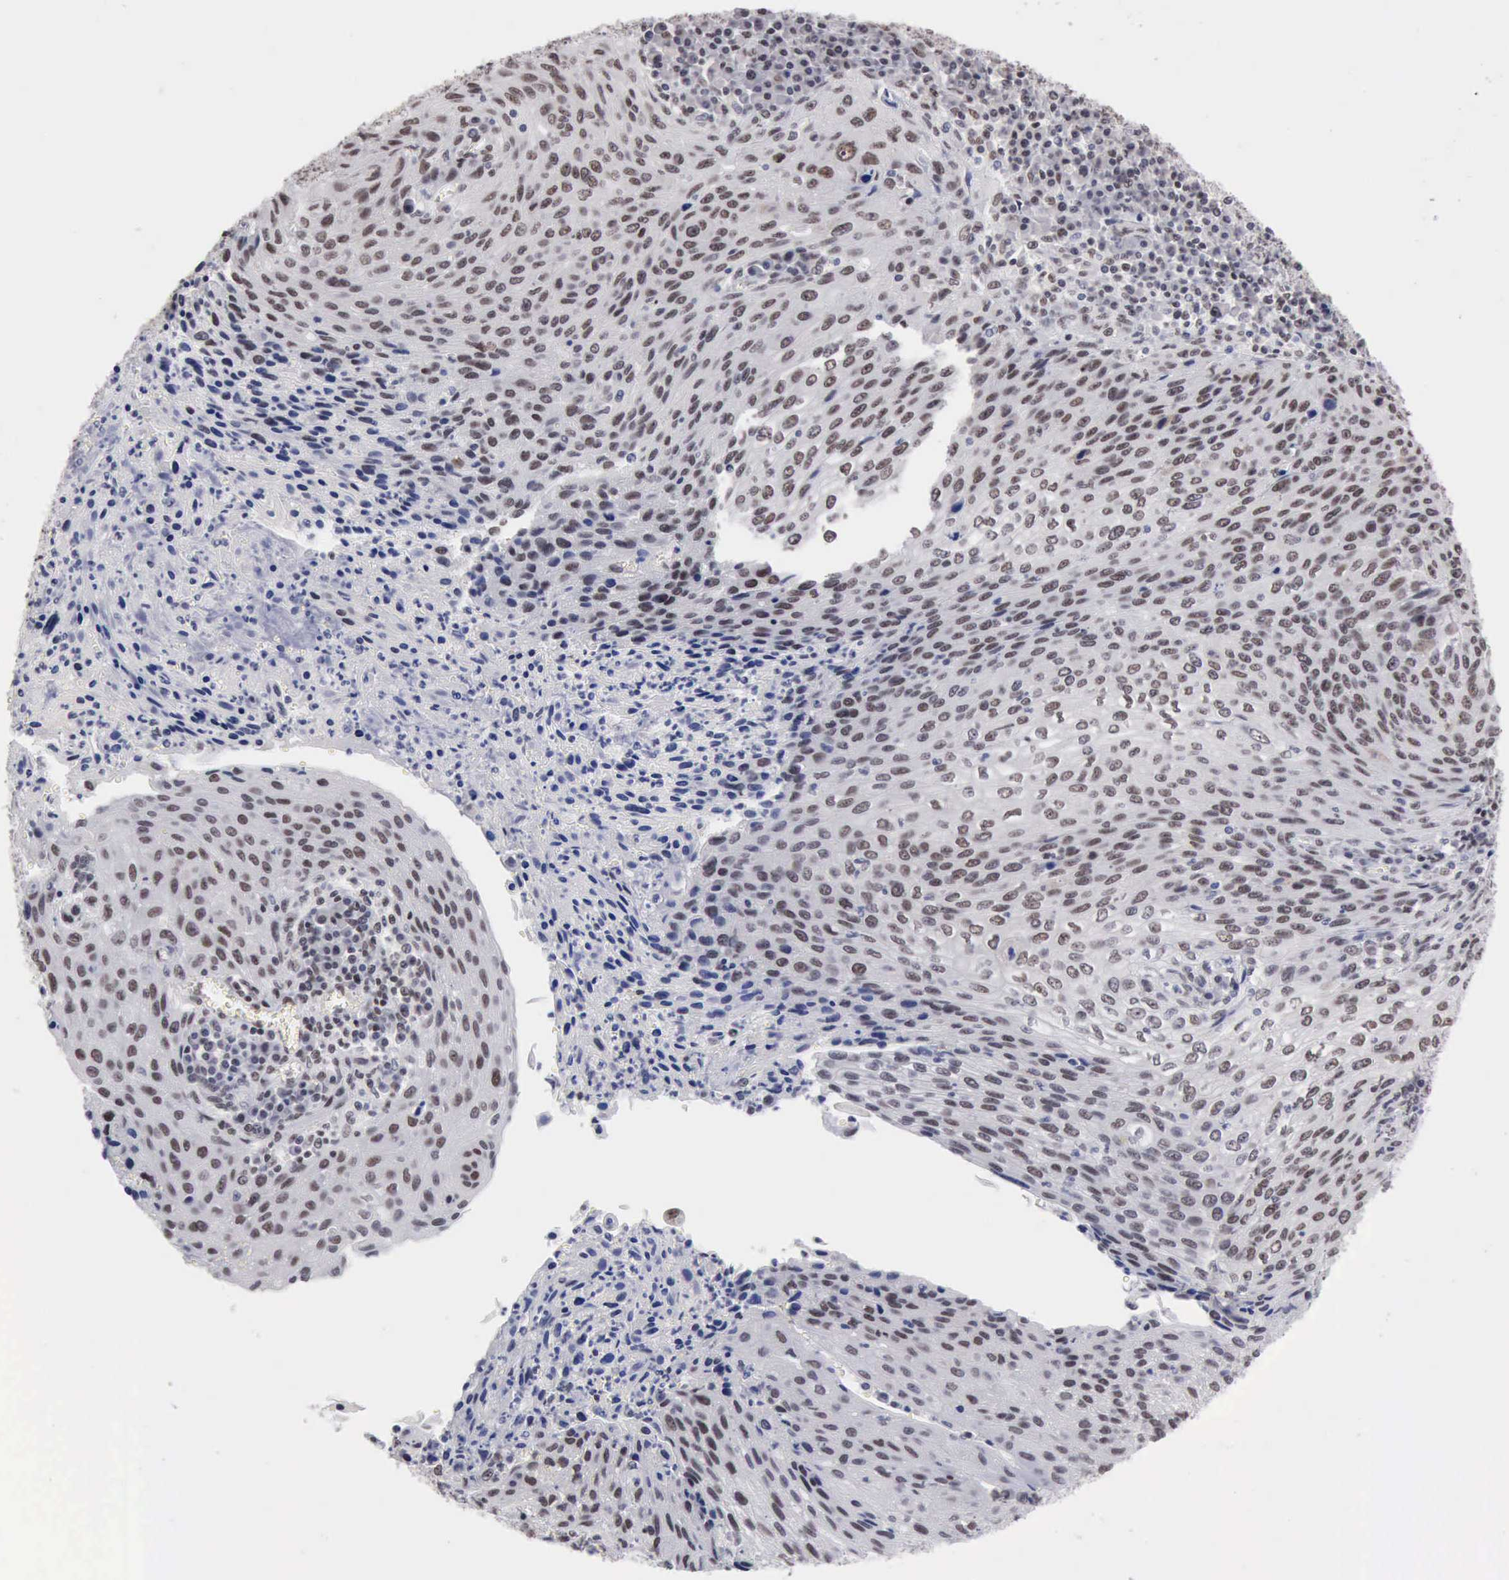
{"staining": {"intensity": "weak", "quantity": "25%-75%", "location": "nuclear"}, "tissue": "cervical cancer", "cell_type": "Tumor cells", "image_type": "cancer", "snomed": [{"axis": "morphology", "description": "Squamous cell carcinoma, NOS"}, {"axis": "topography", "description": "Cervix"}], "caption": "This is an image of immunohistochemistry (IHC) staining of cervical cancer (squamous cell carcinoma), which shows weak expression in the nuclear of tumor cells.", "gene": "TAF1", "patient": {"sex": "female", "age": 32}}